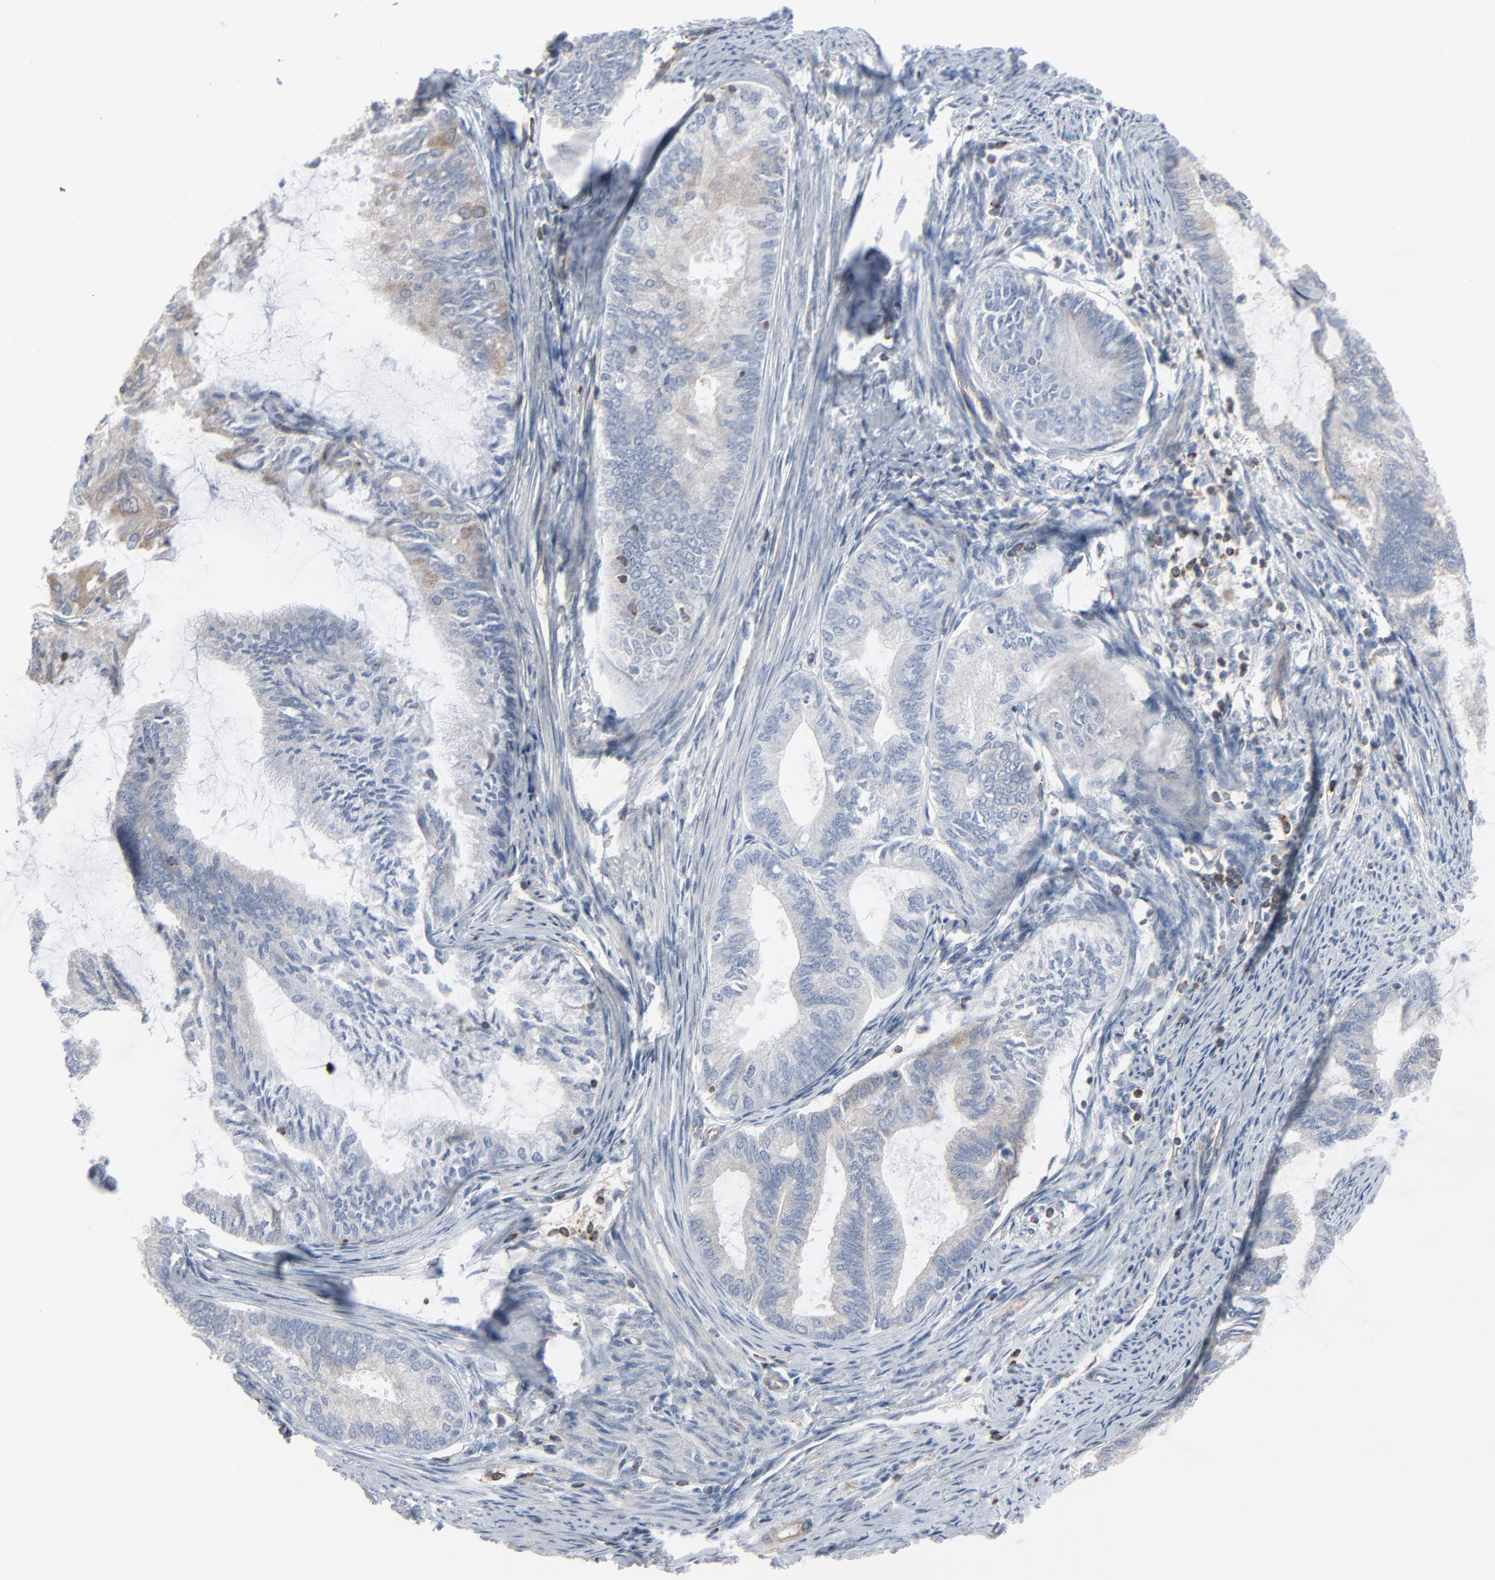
{"staining": {"intensity": "negative", "quantity": "none", "location": "none"}, "tissue": "endometrial cancer", "cell_type": "Tumor cells", "image_type": "cancer", "snomed": [{"axis": "morphology", "description": "Adenocarcinoma, NOS"}, {"axis": "topography", "description": "Endometrium"}], "caption": "This is a image of immunohistochemistry staining of endometrial cancer, which shows no expression in tumor cells.", "gene": "OPTN", "patient": {"sex": "female", "age": 86}}